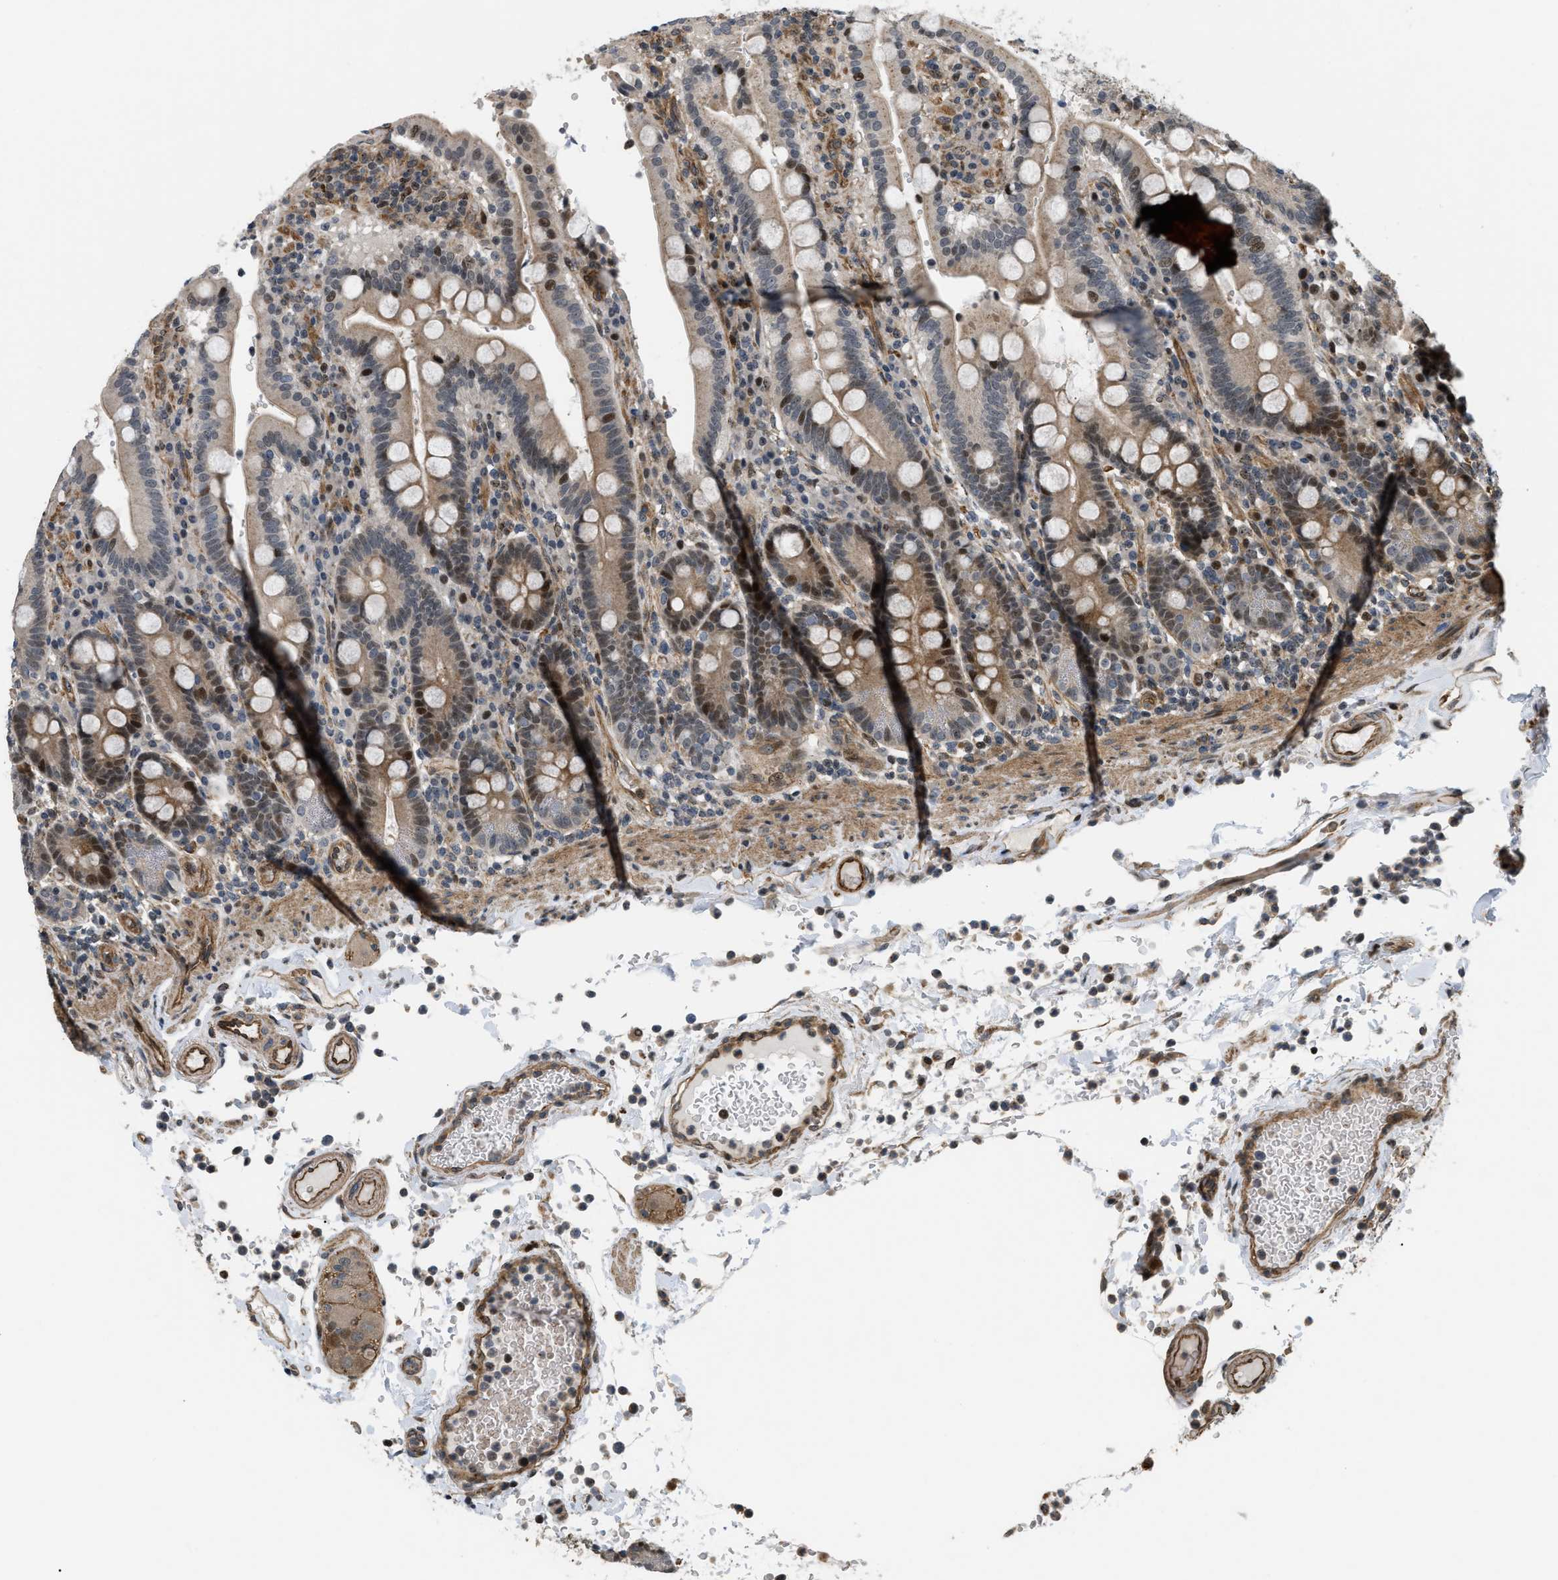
{"staining": {"intensity": "moderate", "quantity": "25%-75%", "location": "cytoplasmic/membranous,nuclear"}, "tissue": "duodenum", "cell_type": "Glandular cells", "image_type": "normal", "snomed": [{"axis": "morphology", "description": "Normal tissue, NOS"}, {"axis": "topography", "description": "Small intestine, NOS"}], "caption": "Immunohistochemical staining of normal duodenum exhibits 25%-75% levels of moderate cytoplasmic/membranous,nuclear protein expression in about 25%-75% of glandular cells. (IHC, brightfield microscopy, high magnification).", "gene": "LTA4H", "patient": {"sex": "female", "age": 71}}